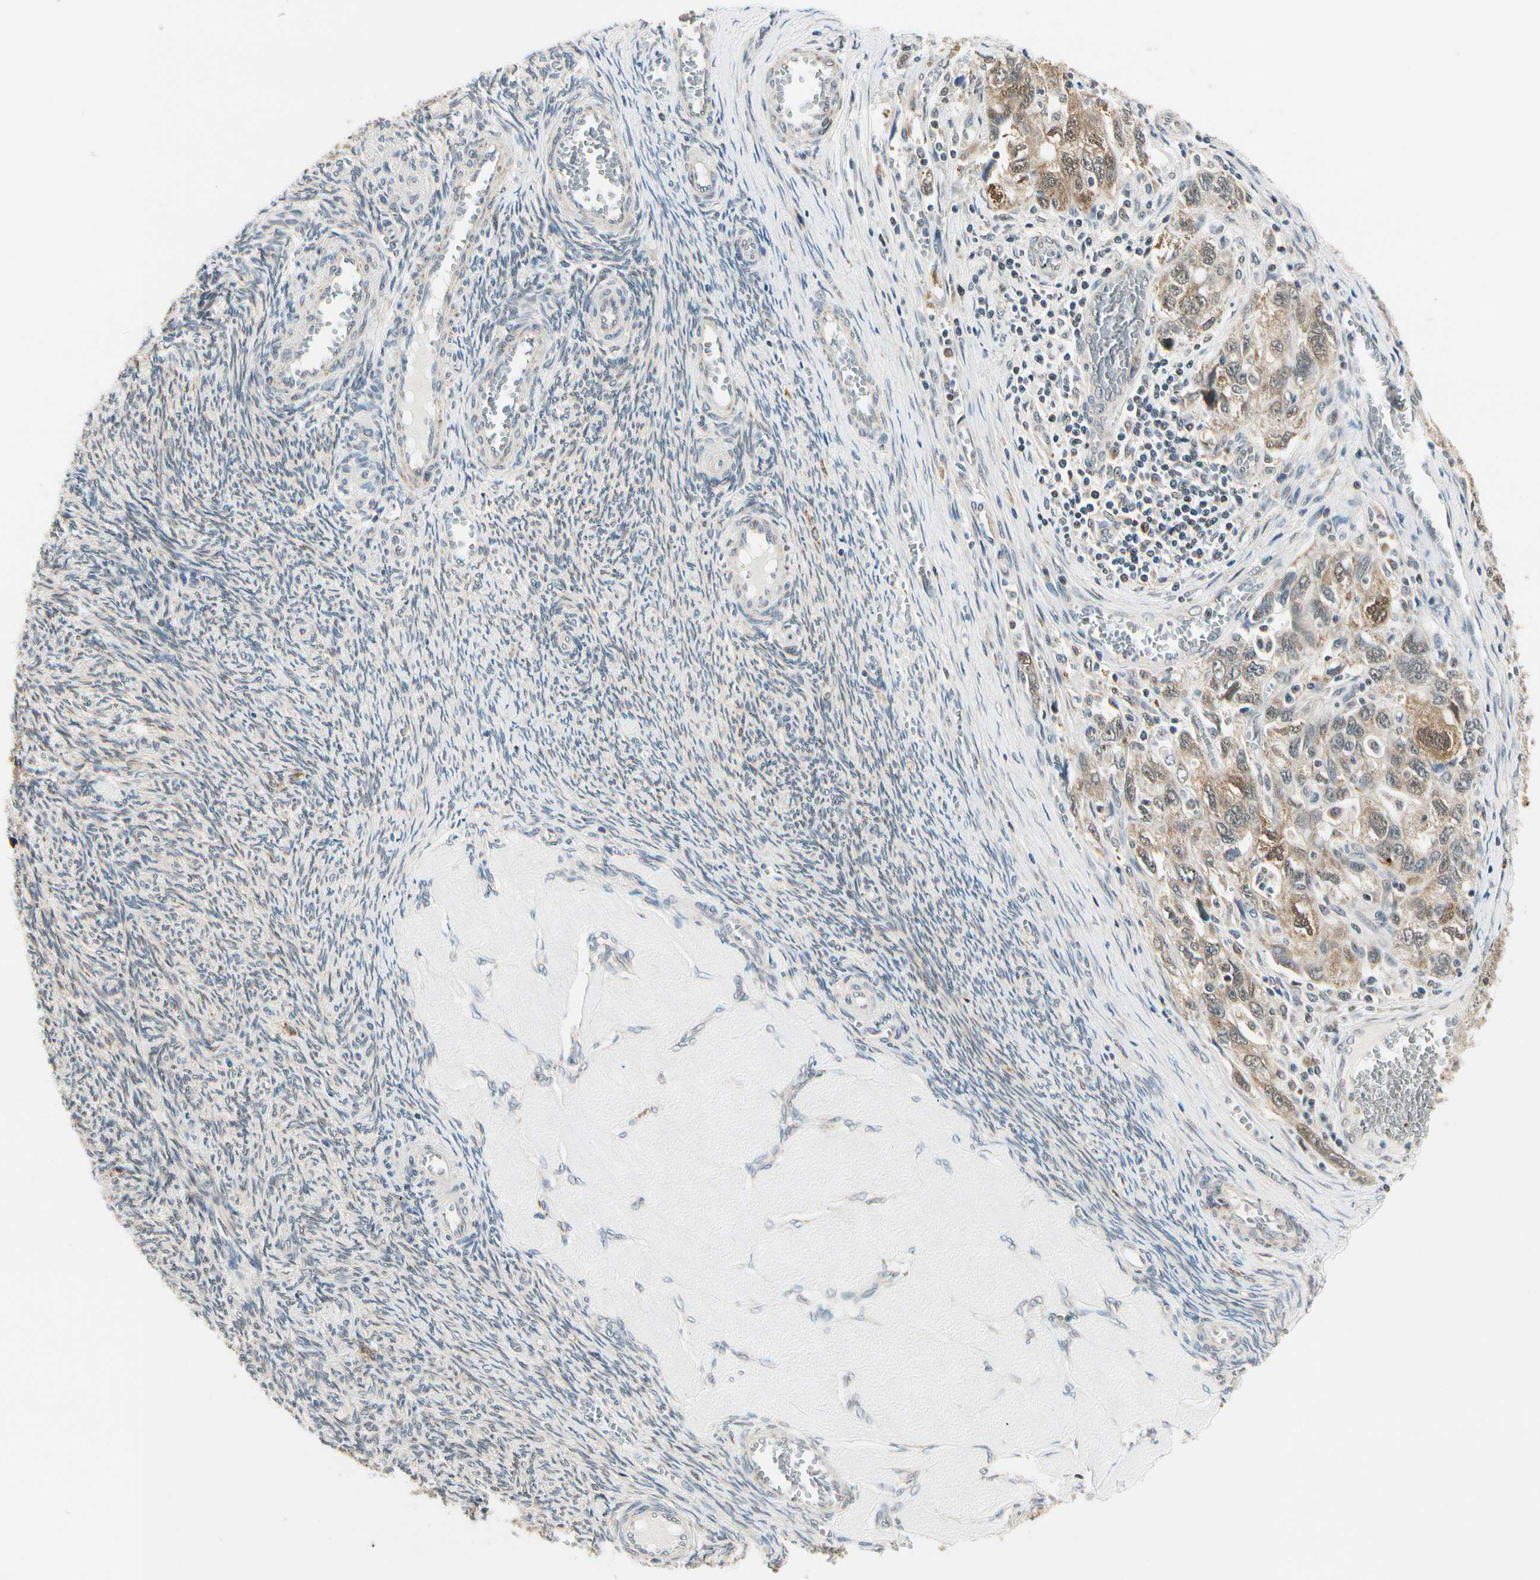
{"staining": {"intensity": "moderate", "quantity": "25%-75%", "location": "cytoplasmic/membranous"}, "tissue": "ovarian cancer", "cell_type": "Tumor cells", "image_type": "cancer", "snomed": [{"axis": "morphology", "description": "Carcinoma, NOS"}, {"axis": "morphology", "description": "Cystadenocarcinoma, serous, NOS"}, {"axis": "topography", "description": "Ovary"}], "caption": "Immunohistochemistry image of neoplastic tissue: human ovarian cancer stained using immunohistochemistry (IHC) shows medium levels of moderate protein expression localized specifically in the cytoplasmic/membranous of tumor cells, appearing as a cytoplasmic/membranous brown color.", "gene": "PDK2", "patient": {"sex": "female", "age": 69}}